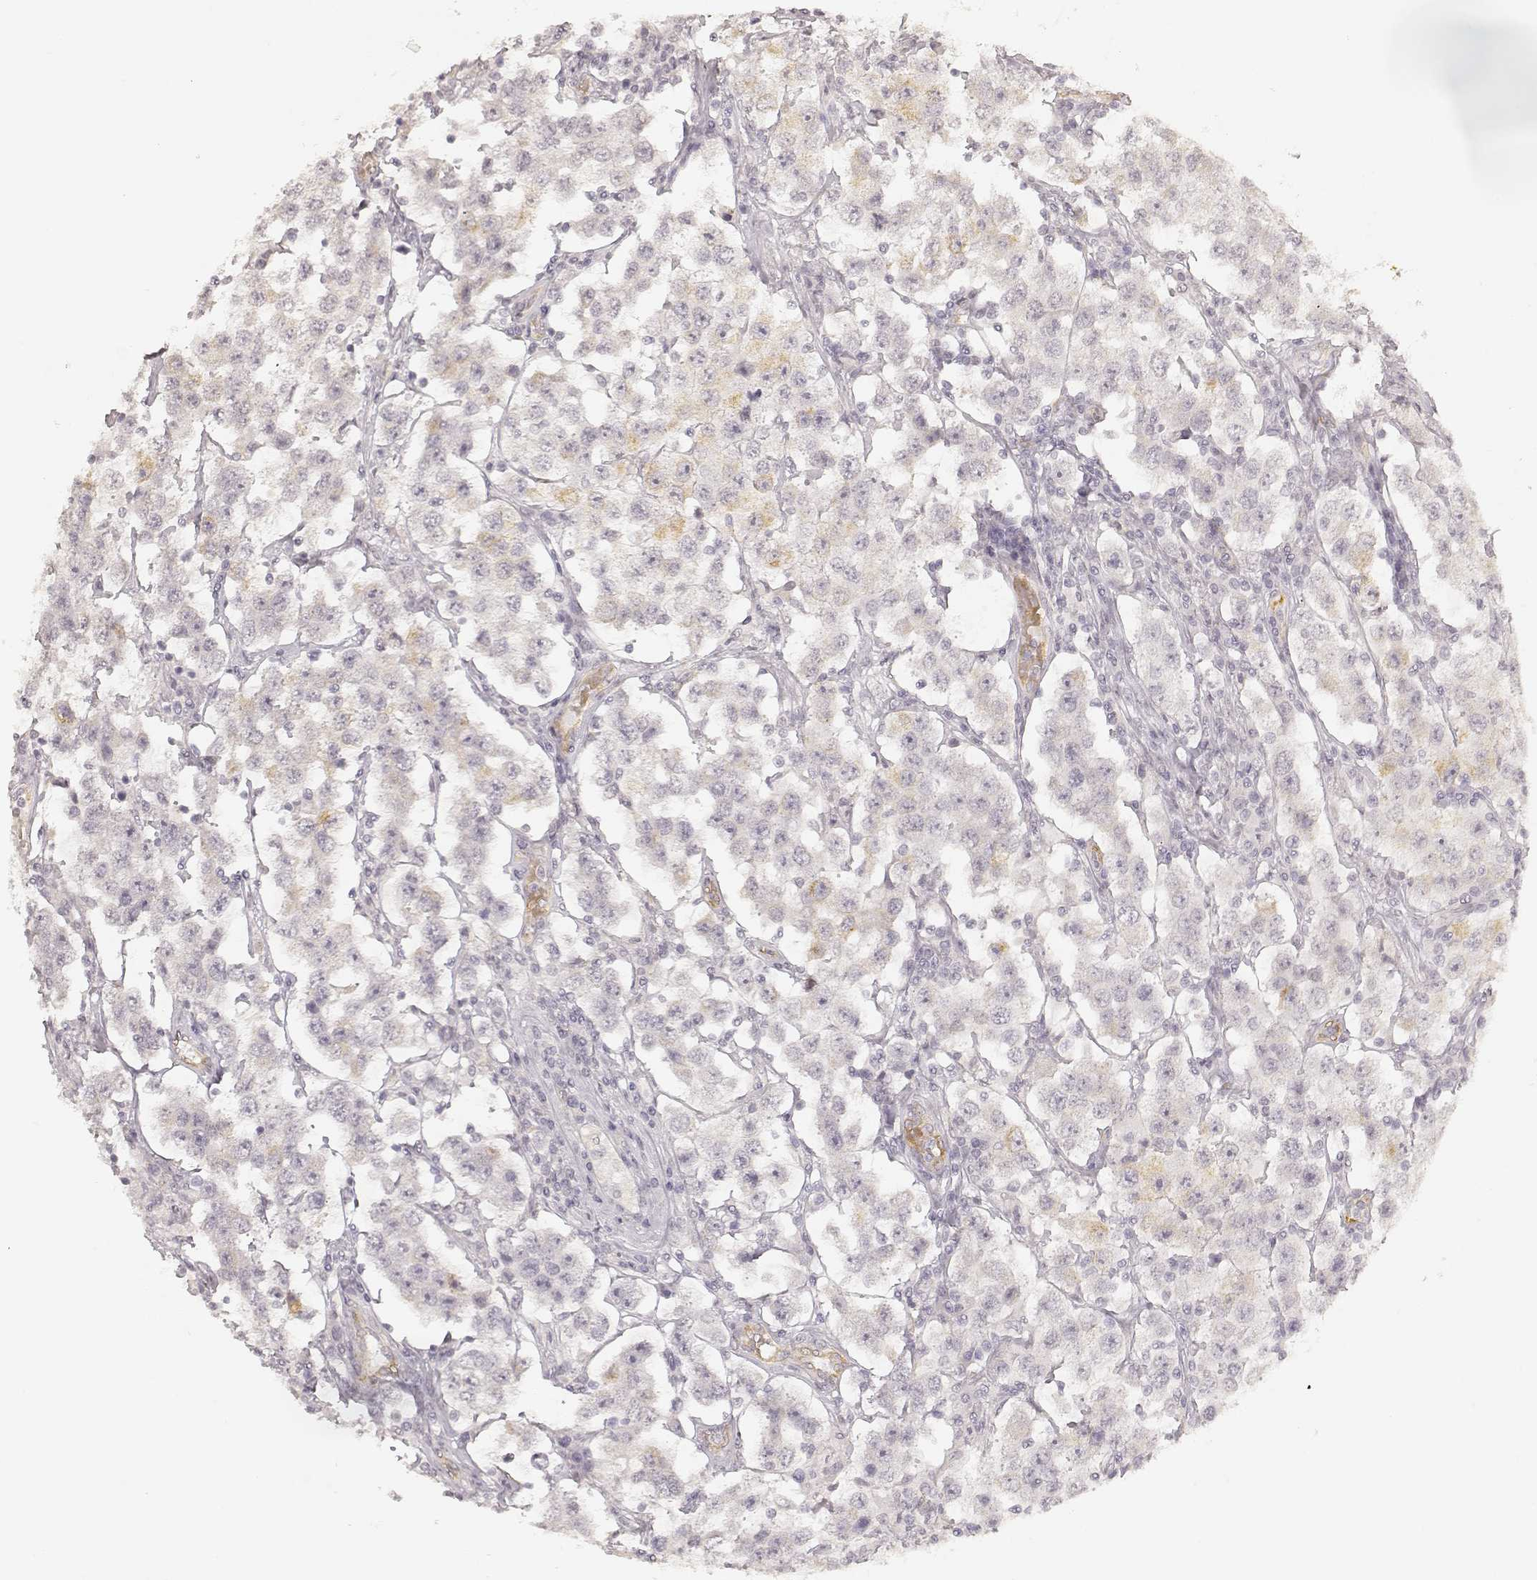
{"staining": {"intensity": "weak", "quantity": "25%-75%", "location": "cytoplasmic/membranous"}, "tissue": "testis cancer", "cell_type": "Tumor cells", "image_type": "cancer", "snomed": [{"axis": "morphology", "description": "Seminoma, NOS"}, {"axis": "topography", "description": "Testis"}], "caption": "This is a photomicrograph of immunohistochemistry staining of testis seminoma, which shows weak staining in the cytoplasmic/membranous of tumor cells.", "gene": "LAMC2", "patient": {"sex": "male", "age": 52}}